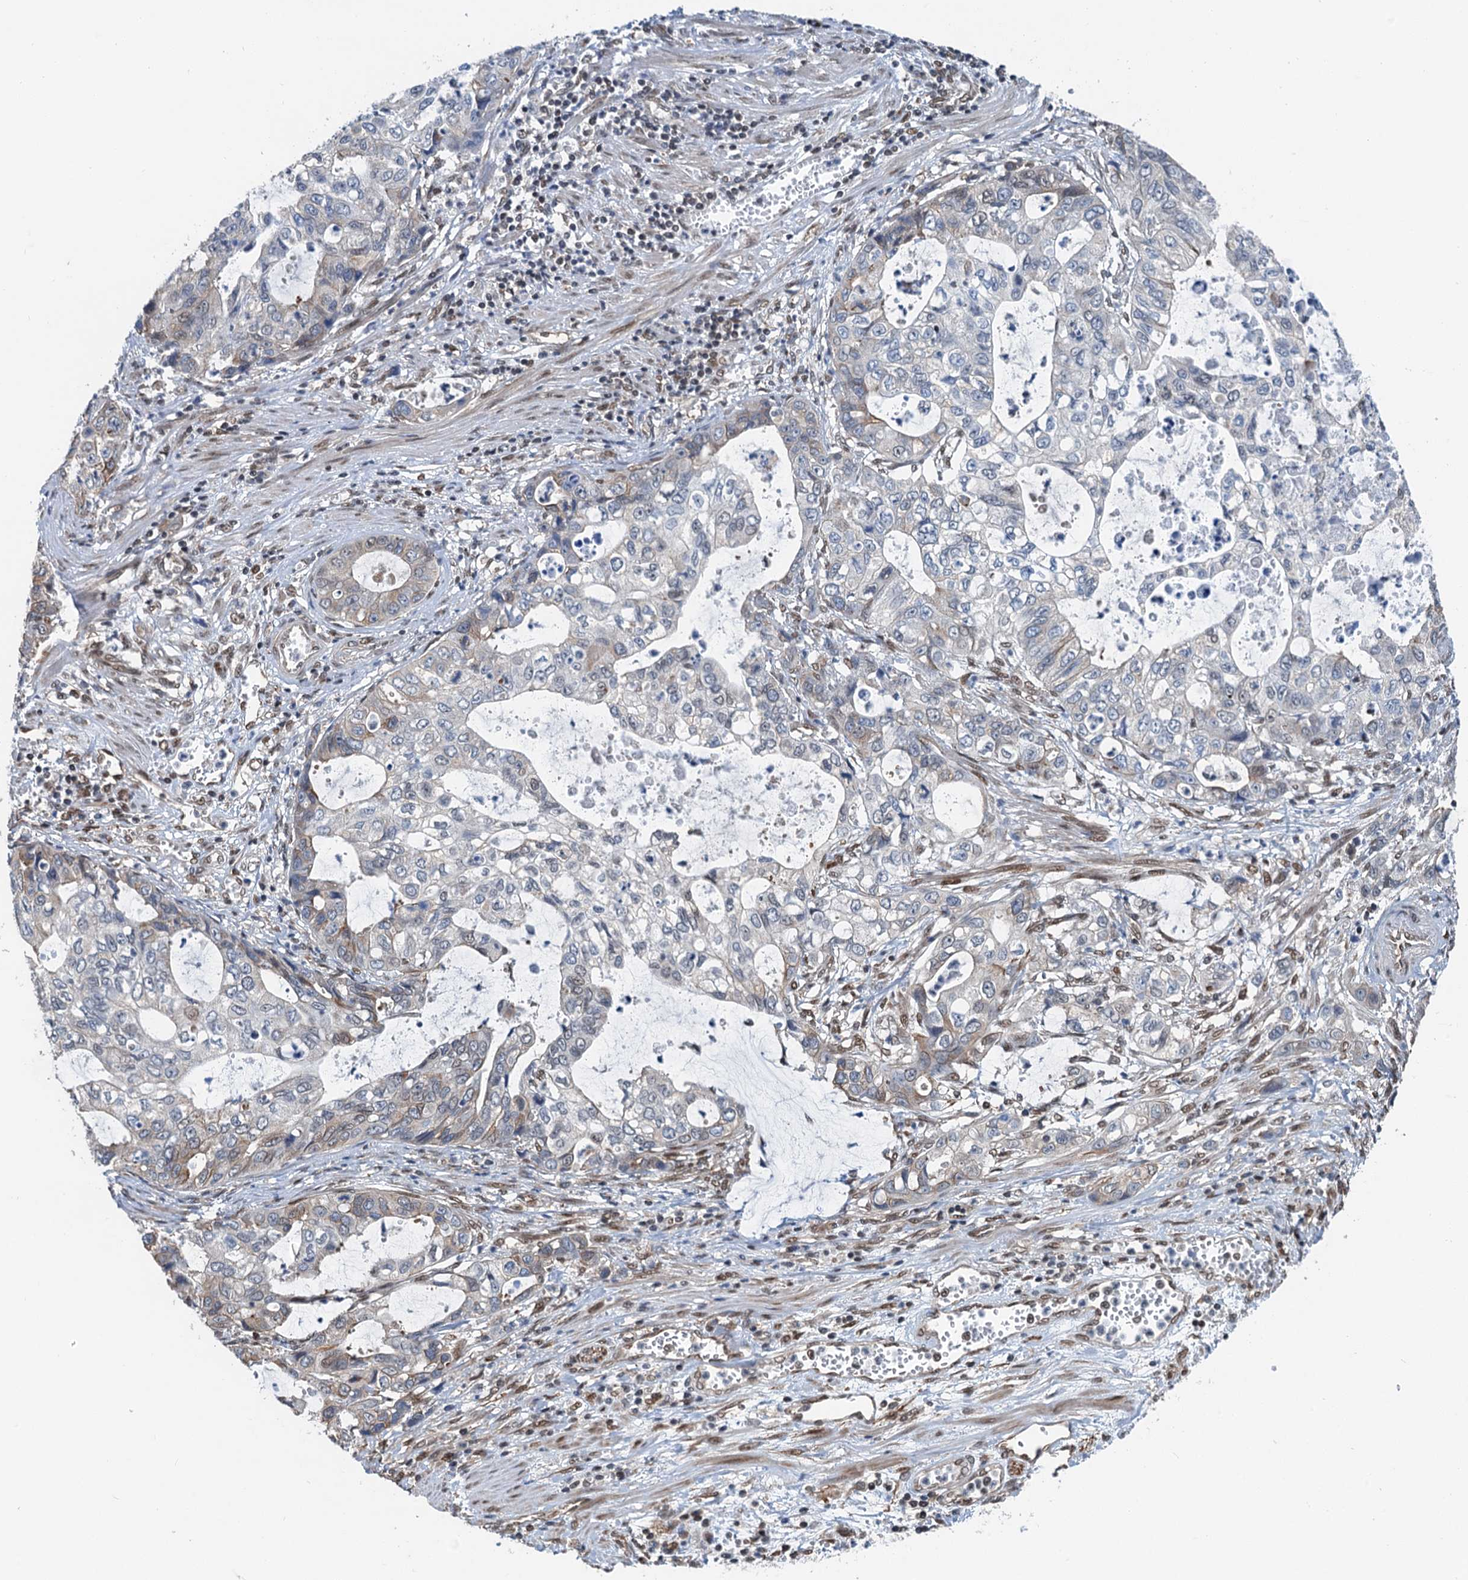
{"staining": {"intensity": "weak", "quantity": "<25%", "location": "cytoplasmic/membranous"}, "tissue": "stomach cancer", "cell_type": "Tumor cells", "image_type": "cancer", "snomed": [{"axis": "morphology", "description": "Adenocarcinoma, NOS"}, {"axis": "topography", "description": "Stomach, upper"}], "caption": "Adenocarcinoma (stomach) stained for a protein using IHC demonstrates no positivity tumor cells.", "gene": "CFDP1", "patient": {"sex": "female", "age": 52}}